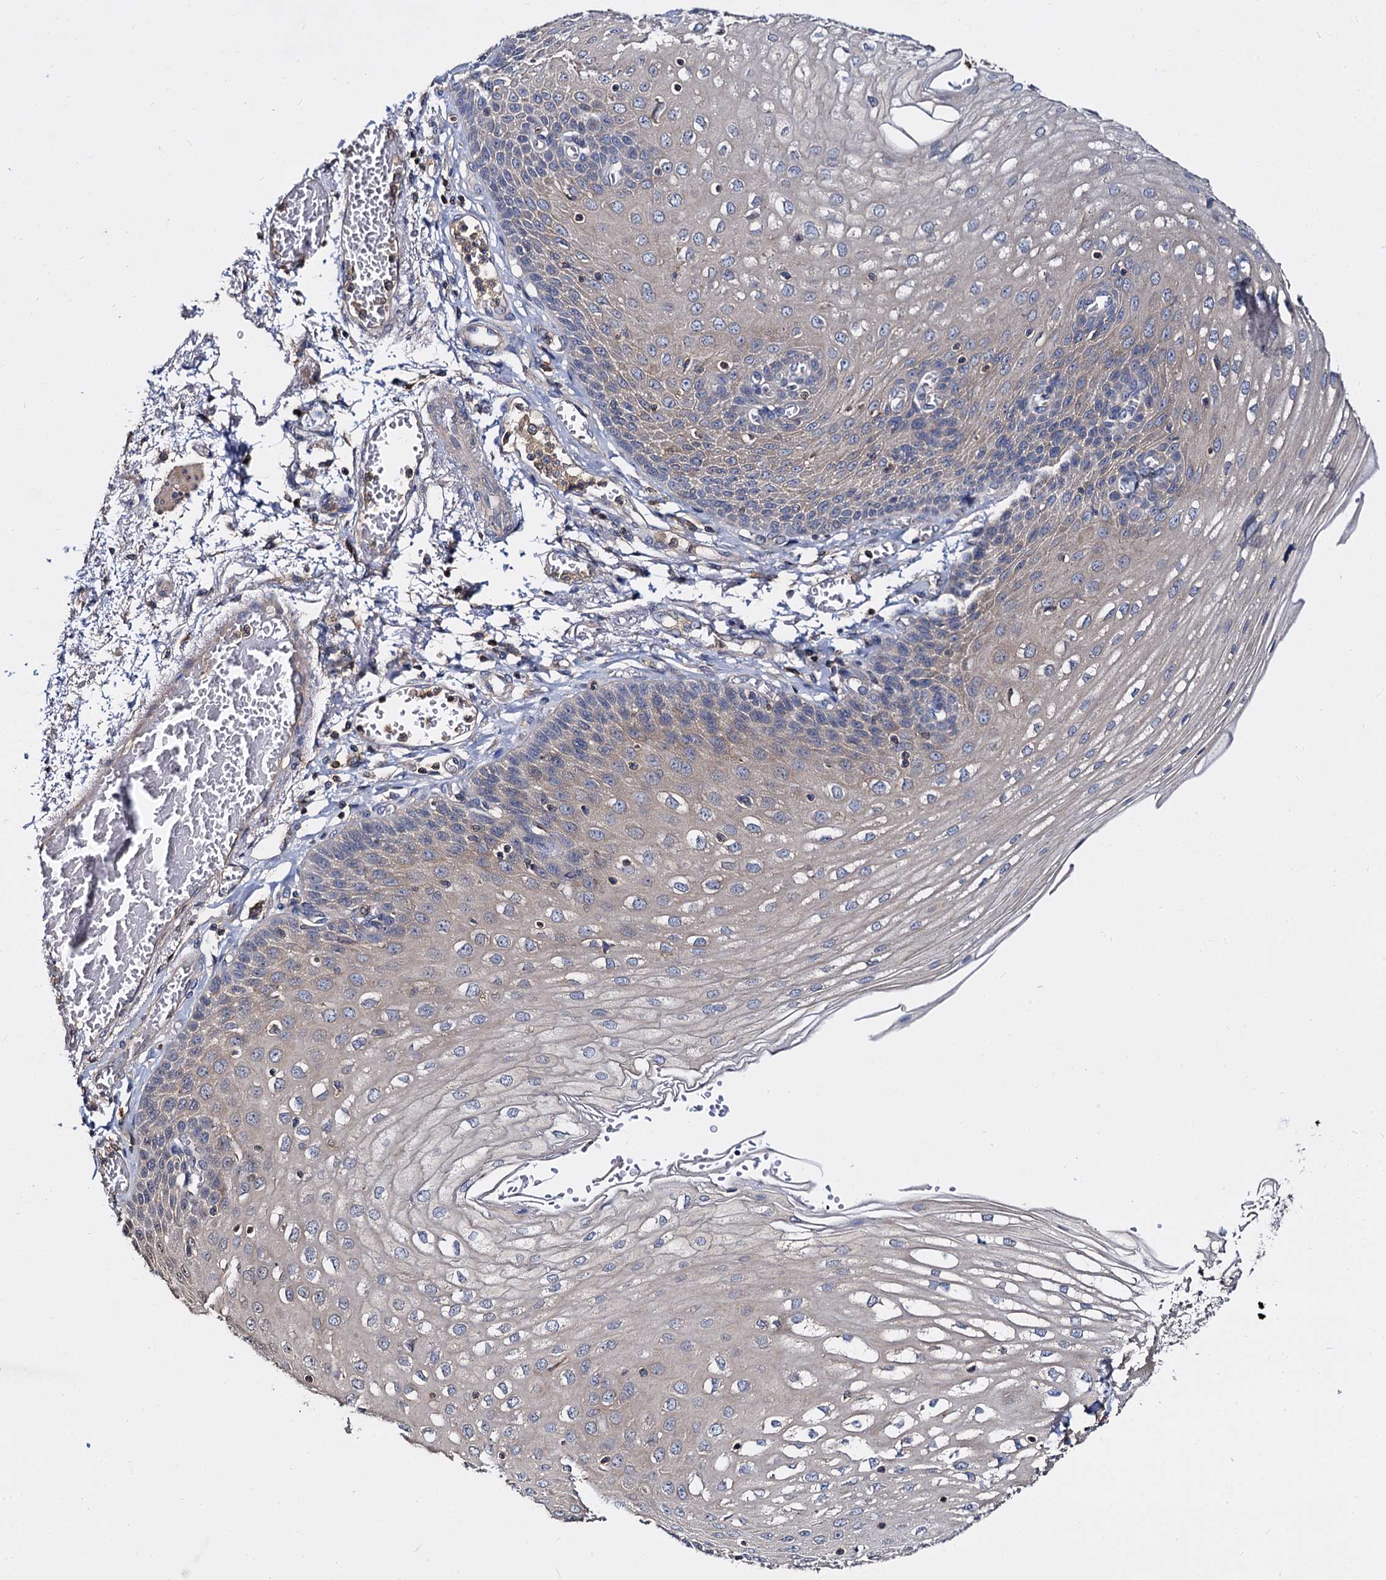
{"staining": {"intensity": "weak", "quantity": "<25%", "location": "cytoplasmic/membranous"}, "tissue": "esophagus", "cell_type": "Squamous epithelial cells", "image_type": "normal", "snomed": [{"axis": "morphology", "description": "Normal tissue, NOS"}, {"axis": "topography", "description": "Esophagus"}], "caption": "Micrograph shows no significant protein staining in squamous epithelial cells of benign esophagus. Nuclei are stained in blue.", "gene": "ANKRD13A", "patient": {"sex": "male", "age": 81}}